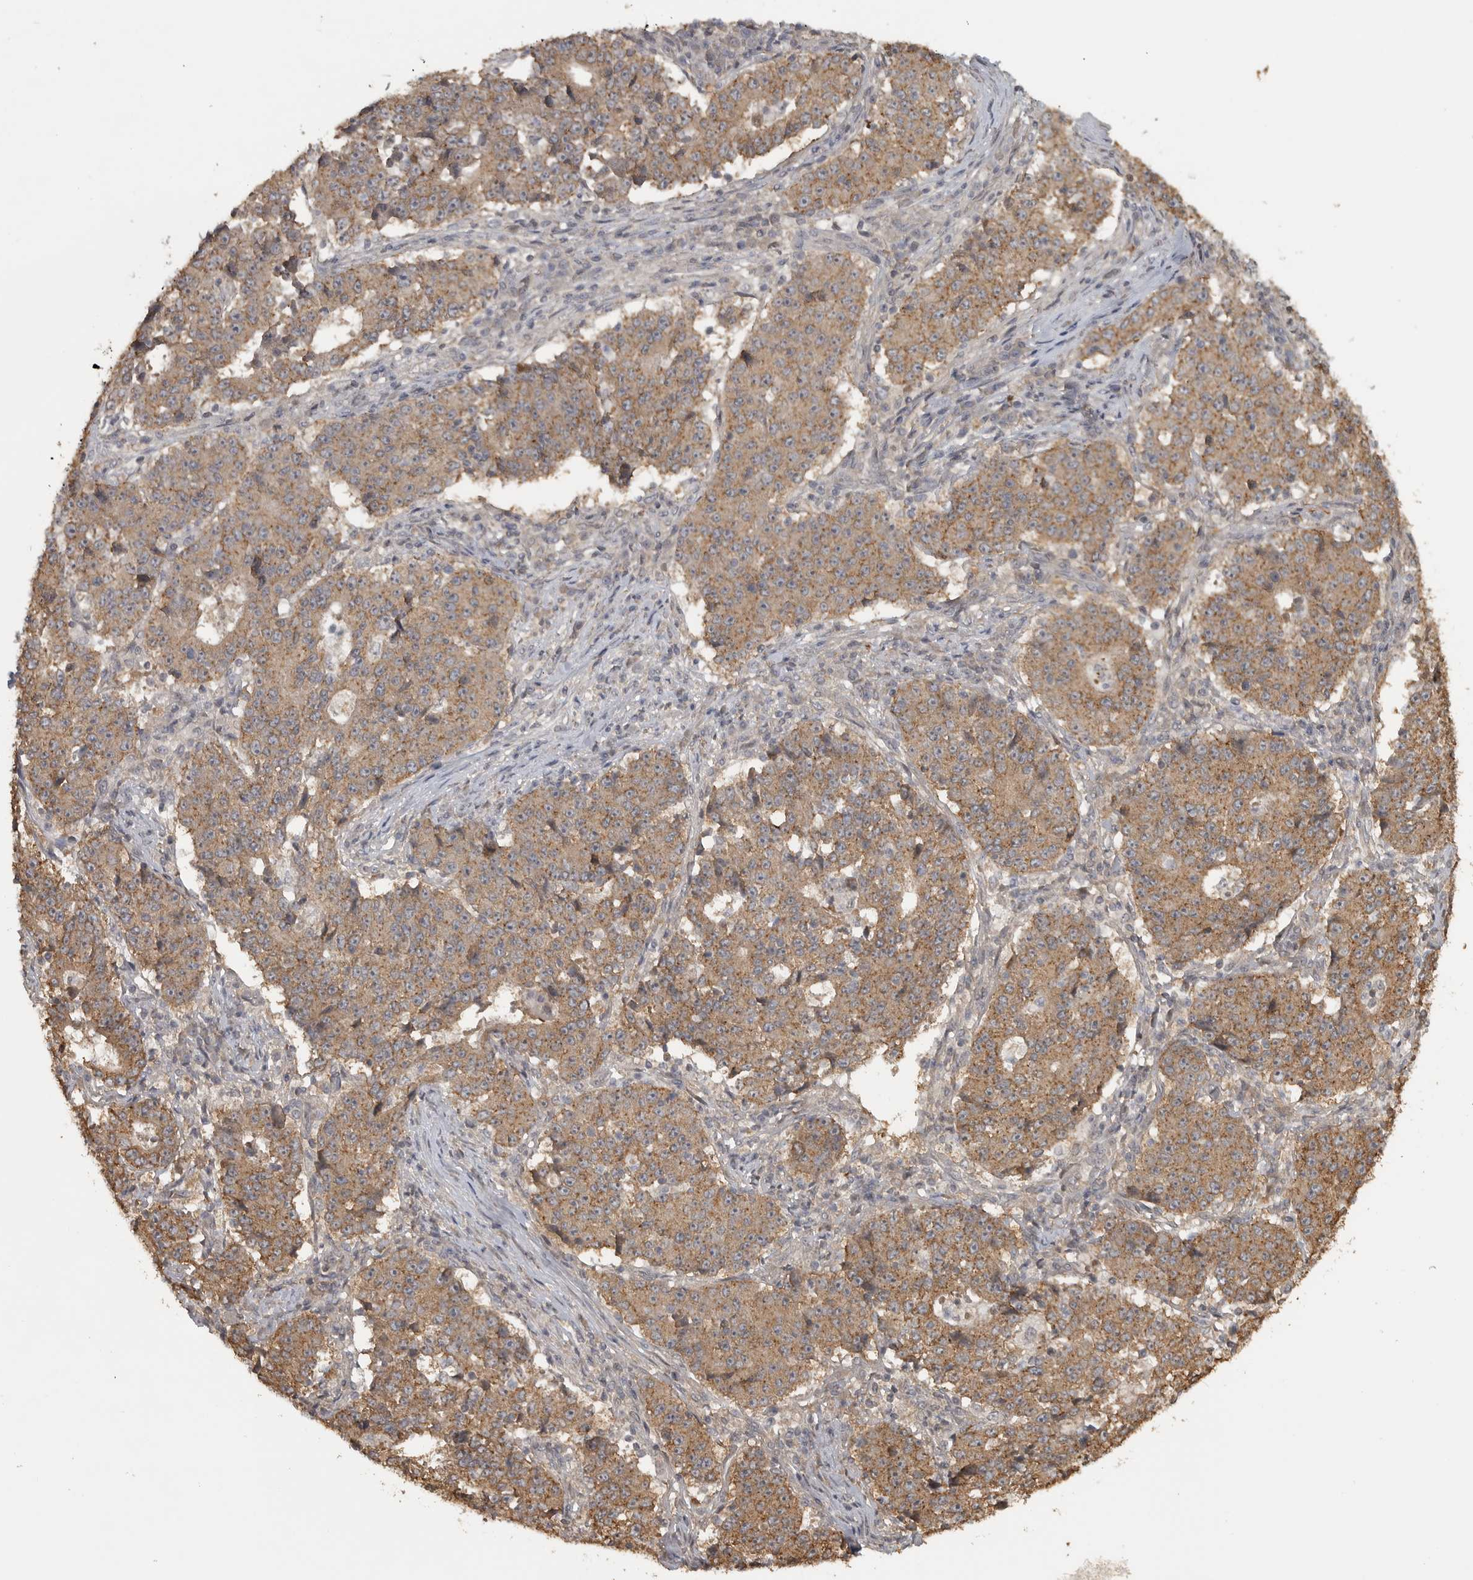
{"staining": {"intensity": "moderate", "quantity": ">75%", "location": "cytoplasmic/membranous"}, "tissue": "stomach cancer", "cell_type": "Tumor cells", "image_type": "cancer", "snomed": [{"axis": "morphology", "description": "Adenocarcinoma, NOS"}, {"axis": "topography", "description": "Stomach"}], "caption": "Stomach cancer stained with a brown dye exhibits moderate cytoplasmic/membranous positive expression in approximately >75% of tumor cells.", "gene": "LLGL1", "patient": {"sex": "male", "age": 59}}